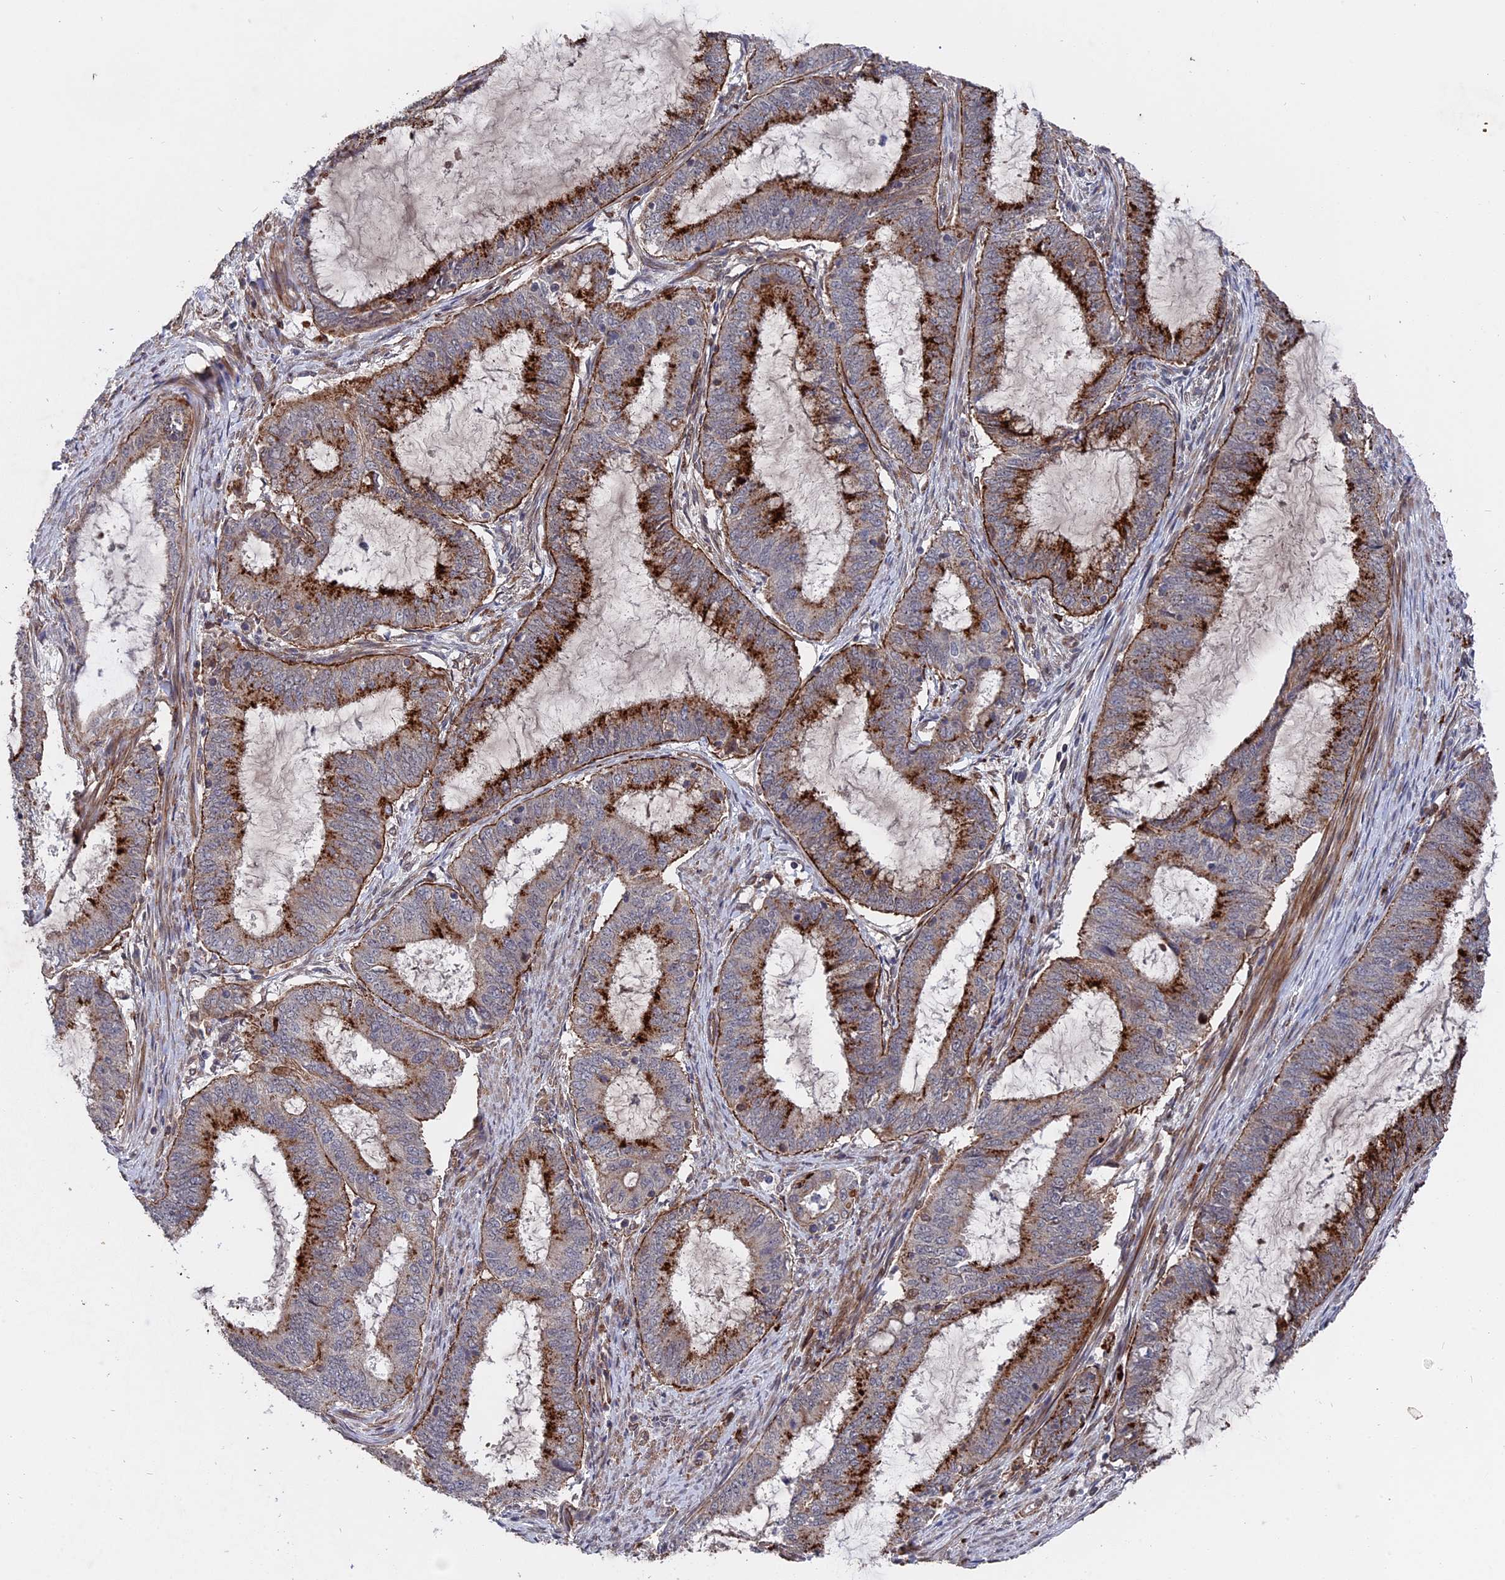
{"staining": {"intensity": "strong", "quantity": "25%-75%", "location": "cytoplasmic/membranous"}, "tissue": "endometrial cancer", "cell_type": "Tumor cells", "image_type": "cancer", "snomed": [{"axis": "morphology", "description": "Adenocarcinoma, NOS"}, {"axis": "topography", "description": "Endometrium"}], "caption": "Endometrial adenocarcinoma stained with DAB (3,3'-diaminobenzidine) IHC displays high levels of strong cytoplasmic/membranous staining in about 25%-75% of tumor cells. The staining is performed using DAB (3,3'-diaminobenzidine) brown chromogen to label protein expression. The nuclei are counter-stained blue using hematoxylin.", "gene": "NOSIP", "patient": {"sex": "female", "age": 51}}